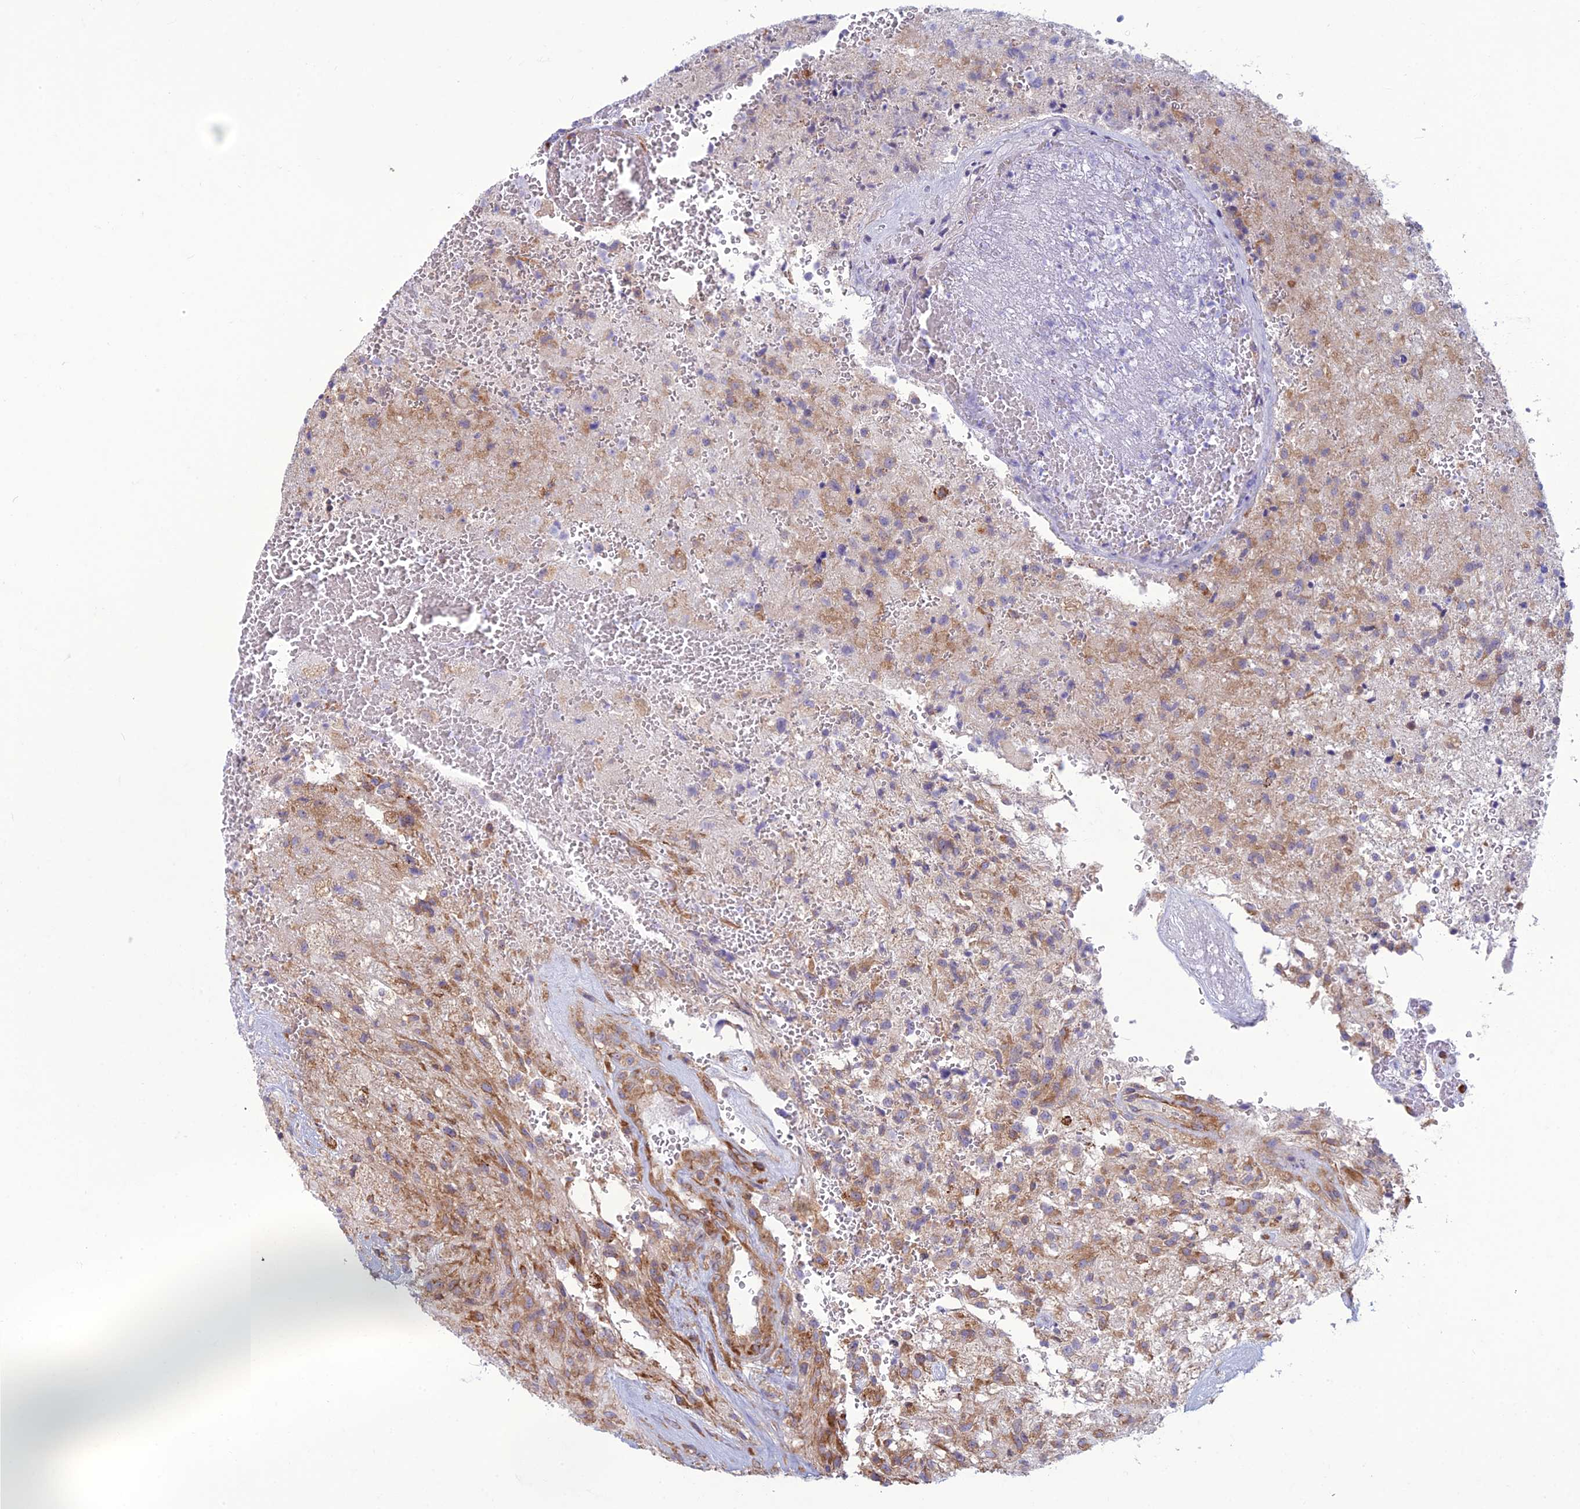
{"staining": {"intensity": "moderate", "quantity": "<25%", "location": "cytoplasmic/membranous"}, "tissue": "glioma", "cell_type": "Tumor cells", "image_type": "cancer", "snomed": [{"axis": "morphology", "description": "Glioma, malignant, High grade"}, {"axis": "topography", "description": "Brain"}], "caption": "Immunohistochemical staining of glioma shows moderate cytoplasmic/membranous protein staining in about <25% of tumor cells.", "gene": "RPL17-C18orf32", "patient": {"sex": "male", "age": 56}}